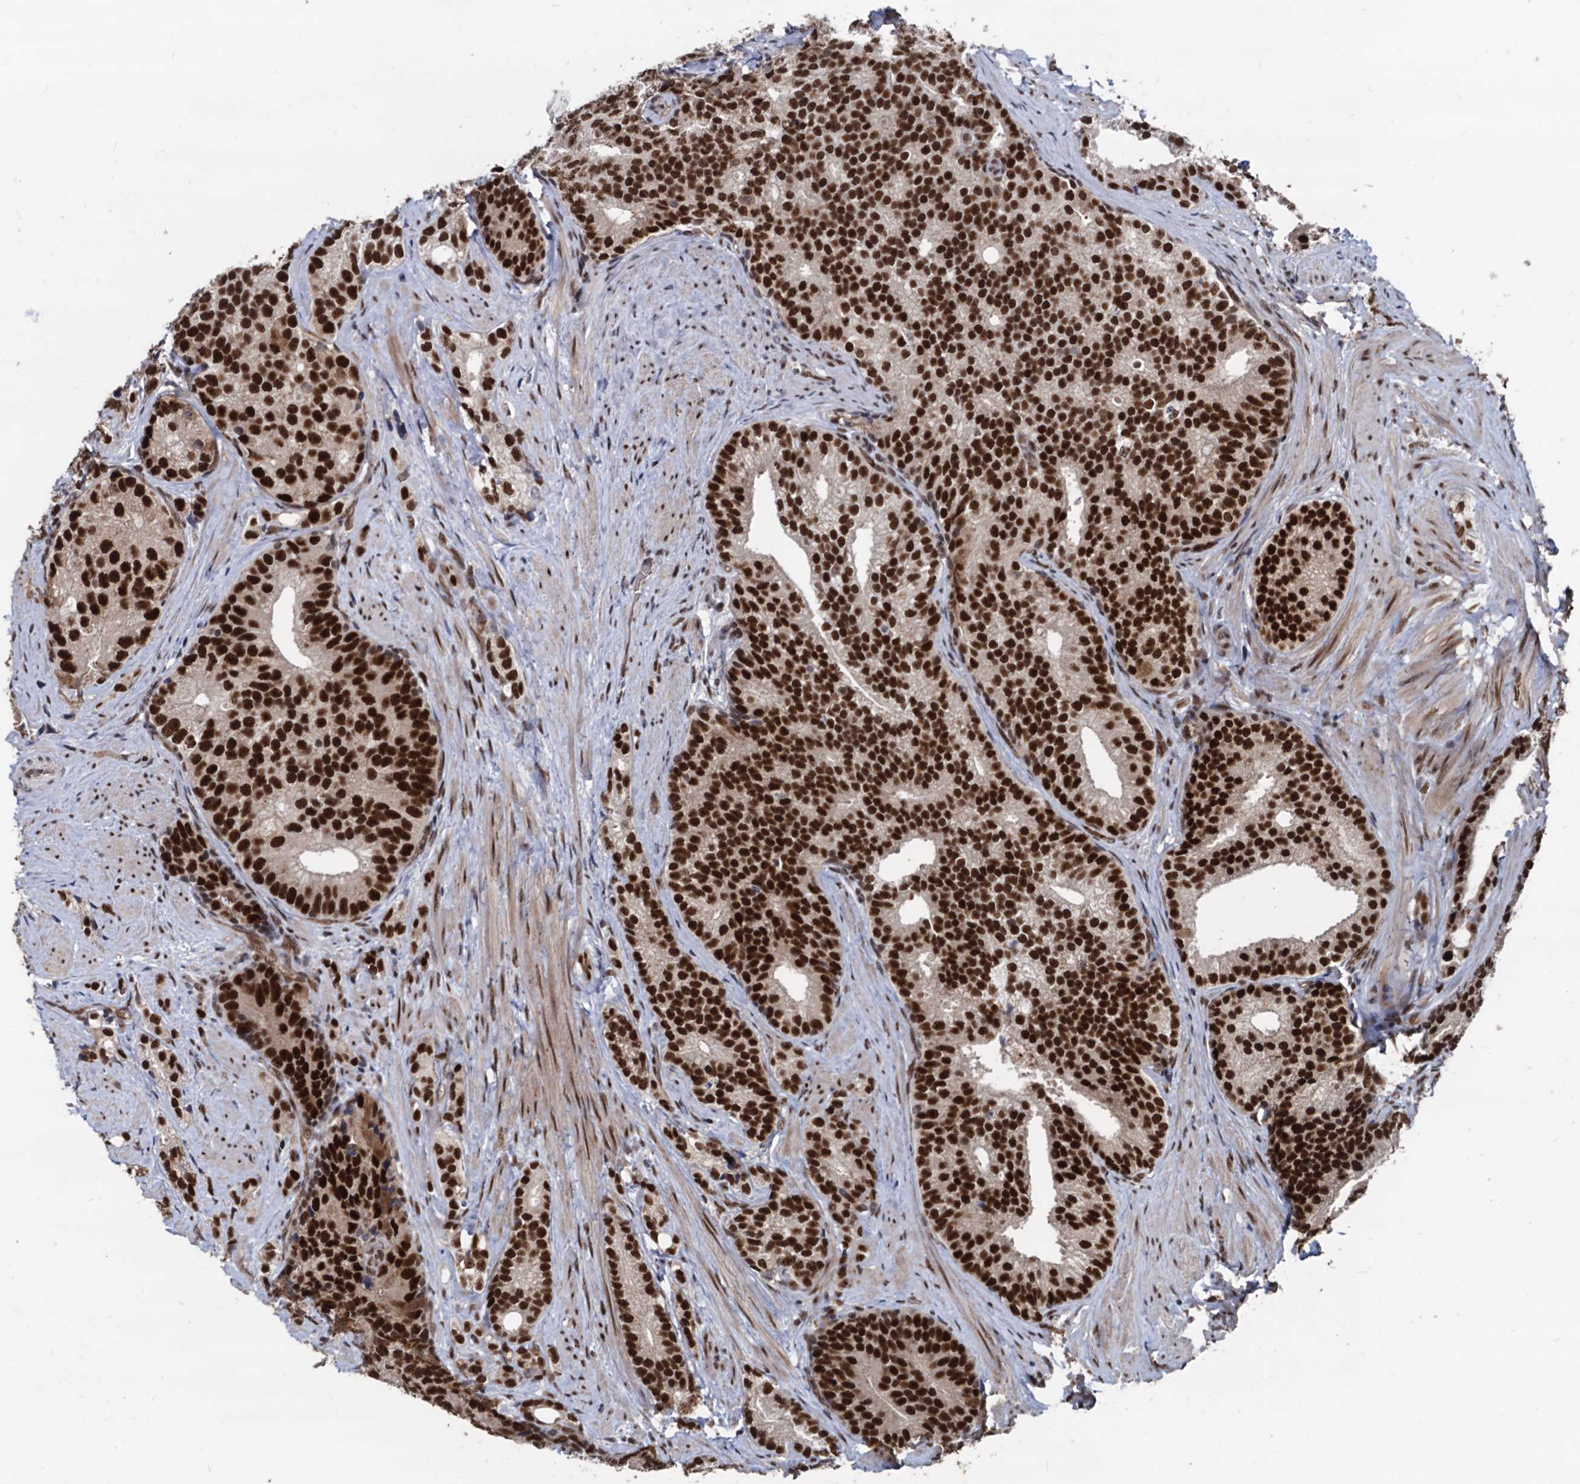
{"staining": {"intensity": "strong", "quantity": ">75%", "location": "nuclear"}, "tissue": "prostate cancer", "cell_type": "Tumor cells", "image_type": "cancer", "snomed": [{"axis": "morphology", "description": "Adenocarcinoma, Low grade"}, {"axis": "topography", "description": "Prostate"}], "caption": "Protein expression analysis of prostate cancer (low-grade adenocarcinoma) shows strong nuclear positivity in about >75% of tumor cells.", "gene": "GALNT11", "patient": {"sex": "male", "age": 71}}